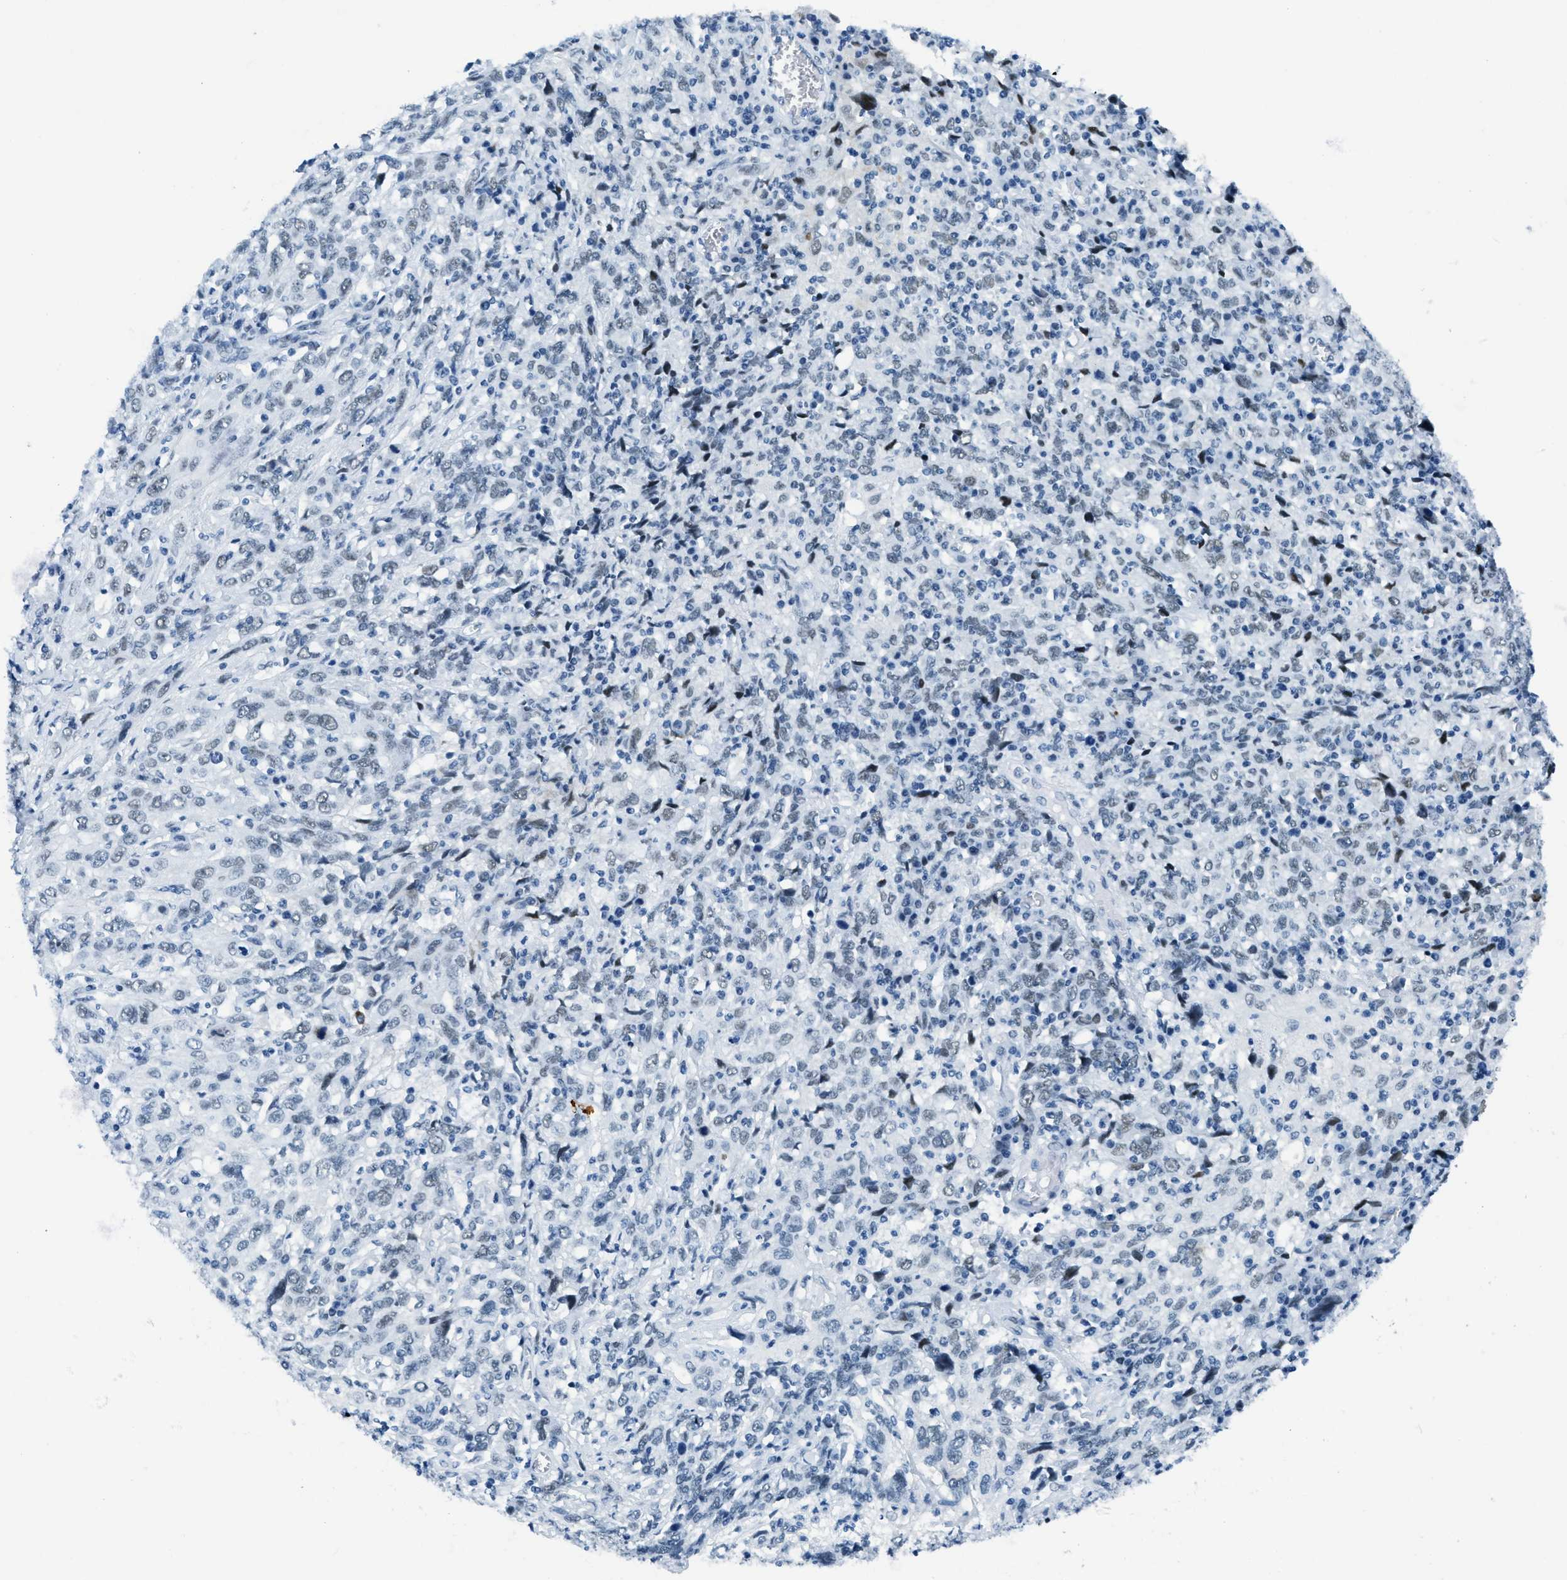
{"staining": {"intensity": "weak", "quantity": "25%-75%", "location": "nuclear"}, "tissue": "cervical cancer", "cell_type": "Tumor cells", "image_type": "cancer", "snomed": [{"axis": "morphology", "description": "Squamous cell carcinoma, NOS"}, {"axis": "topography", "description": "Cervix"}], "caption": "Immunohistochemical staining of squamous cell carcinoma (cervical) demonstrates low levels of weak nuclear positivity in approximately 25%-75% of tumor cells.", "gene": "PLA2G2A", "patient": {"sex": "female", "age": 46}}